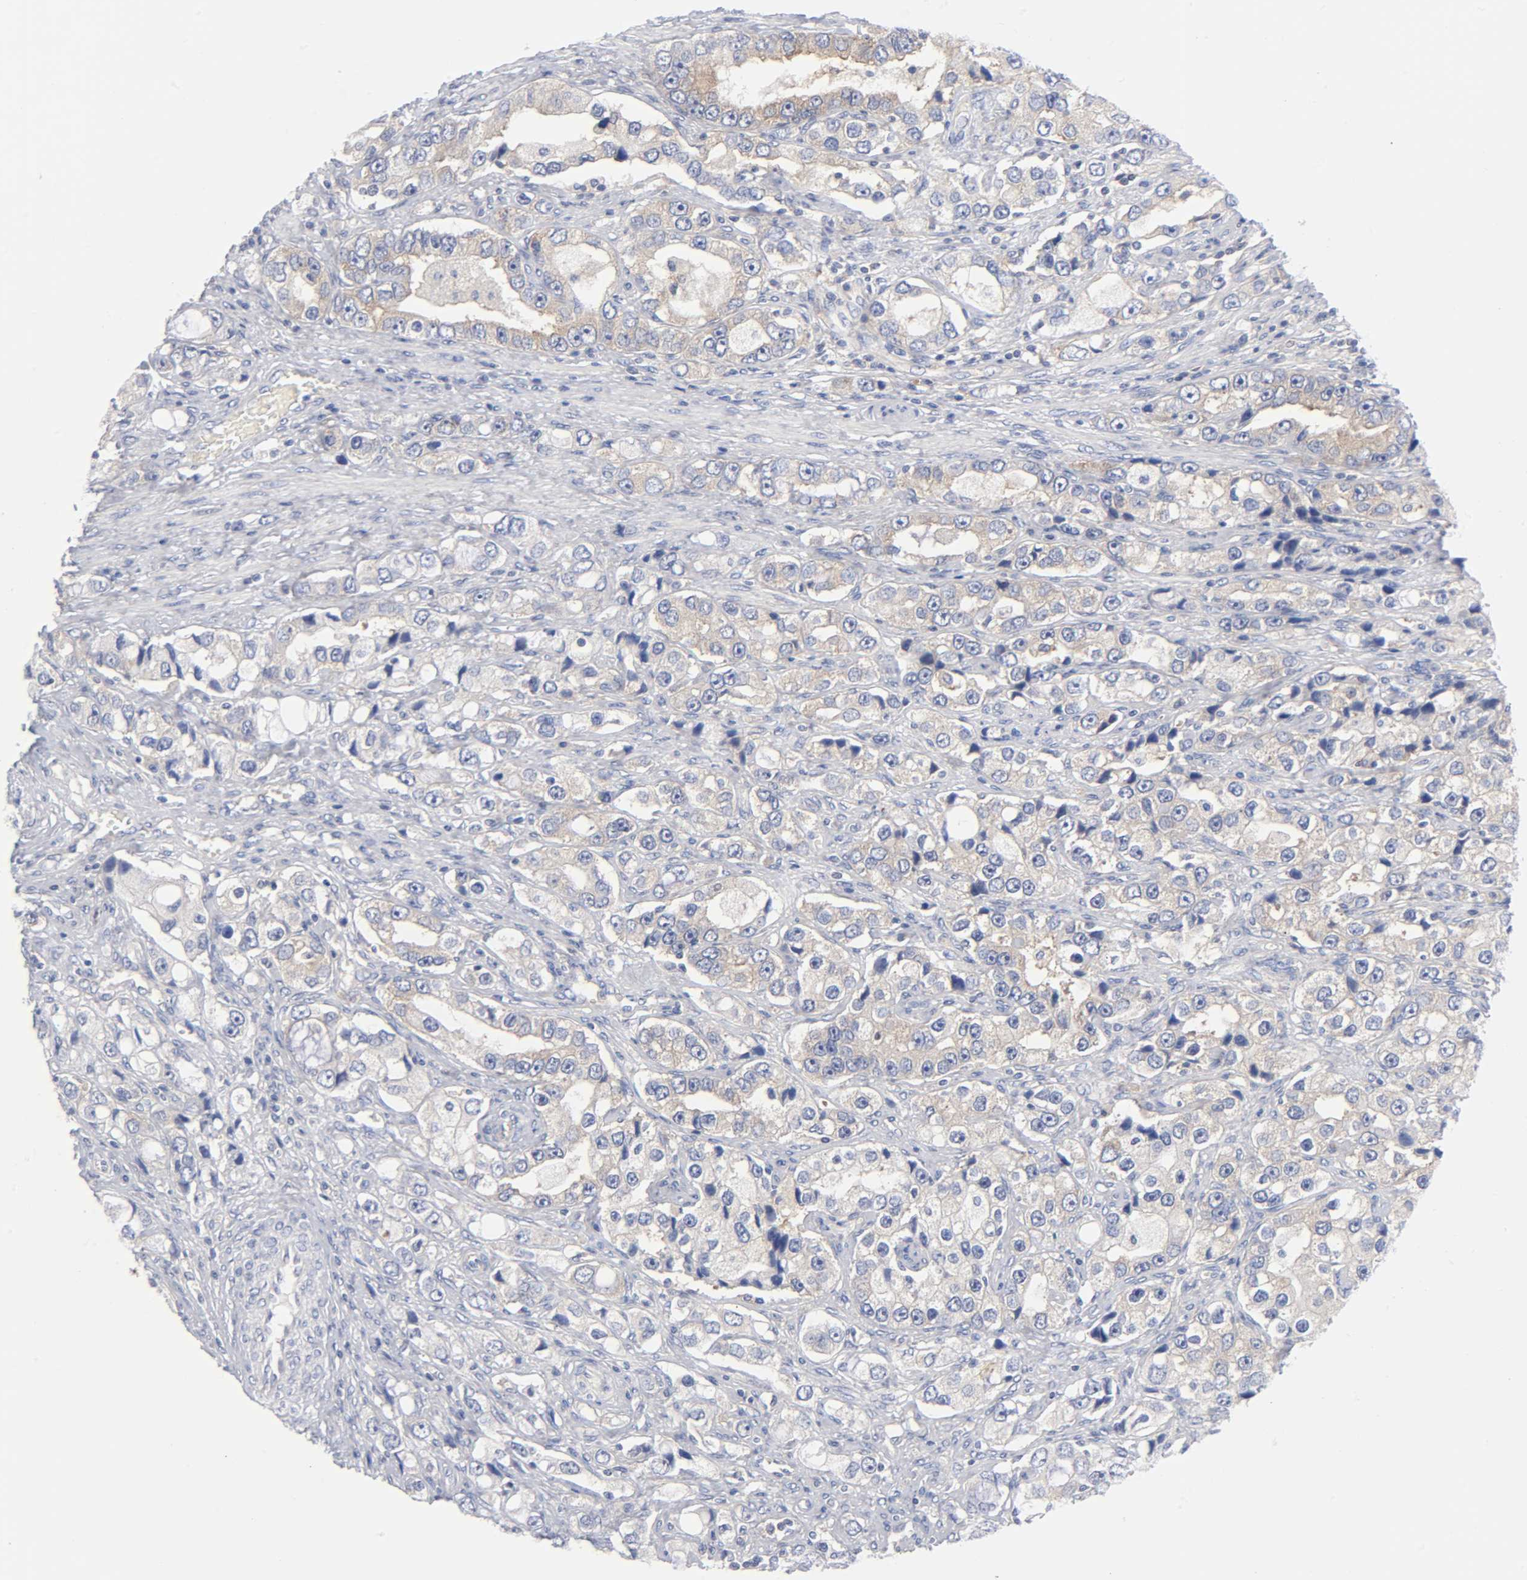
{"staining": {"intensity": "weak", "quantity": "<25%", "location": "cytoplasmic/membranous"}, "tissue": "prostate cancer", "cell_type": "Tumor cells", "image_type": "cancer", "snomed": [{"axis": "morphology", "description": "Adenocarcinoma, High grade"}, {"axis": "topography", "description": "Prostate"}], "caption": "Immunohistochemistry (IHC) photomicrograph of human prostate adenocarcinoma (high-grade) stained for a protein (brown), which displays no positivity in tumor cells.", "gene": "CD86", "patient": {"sex": "male", "age": 63}}